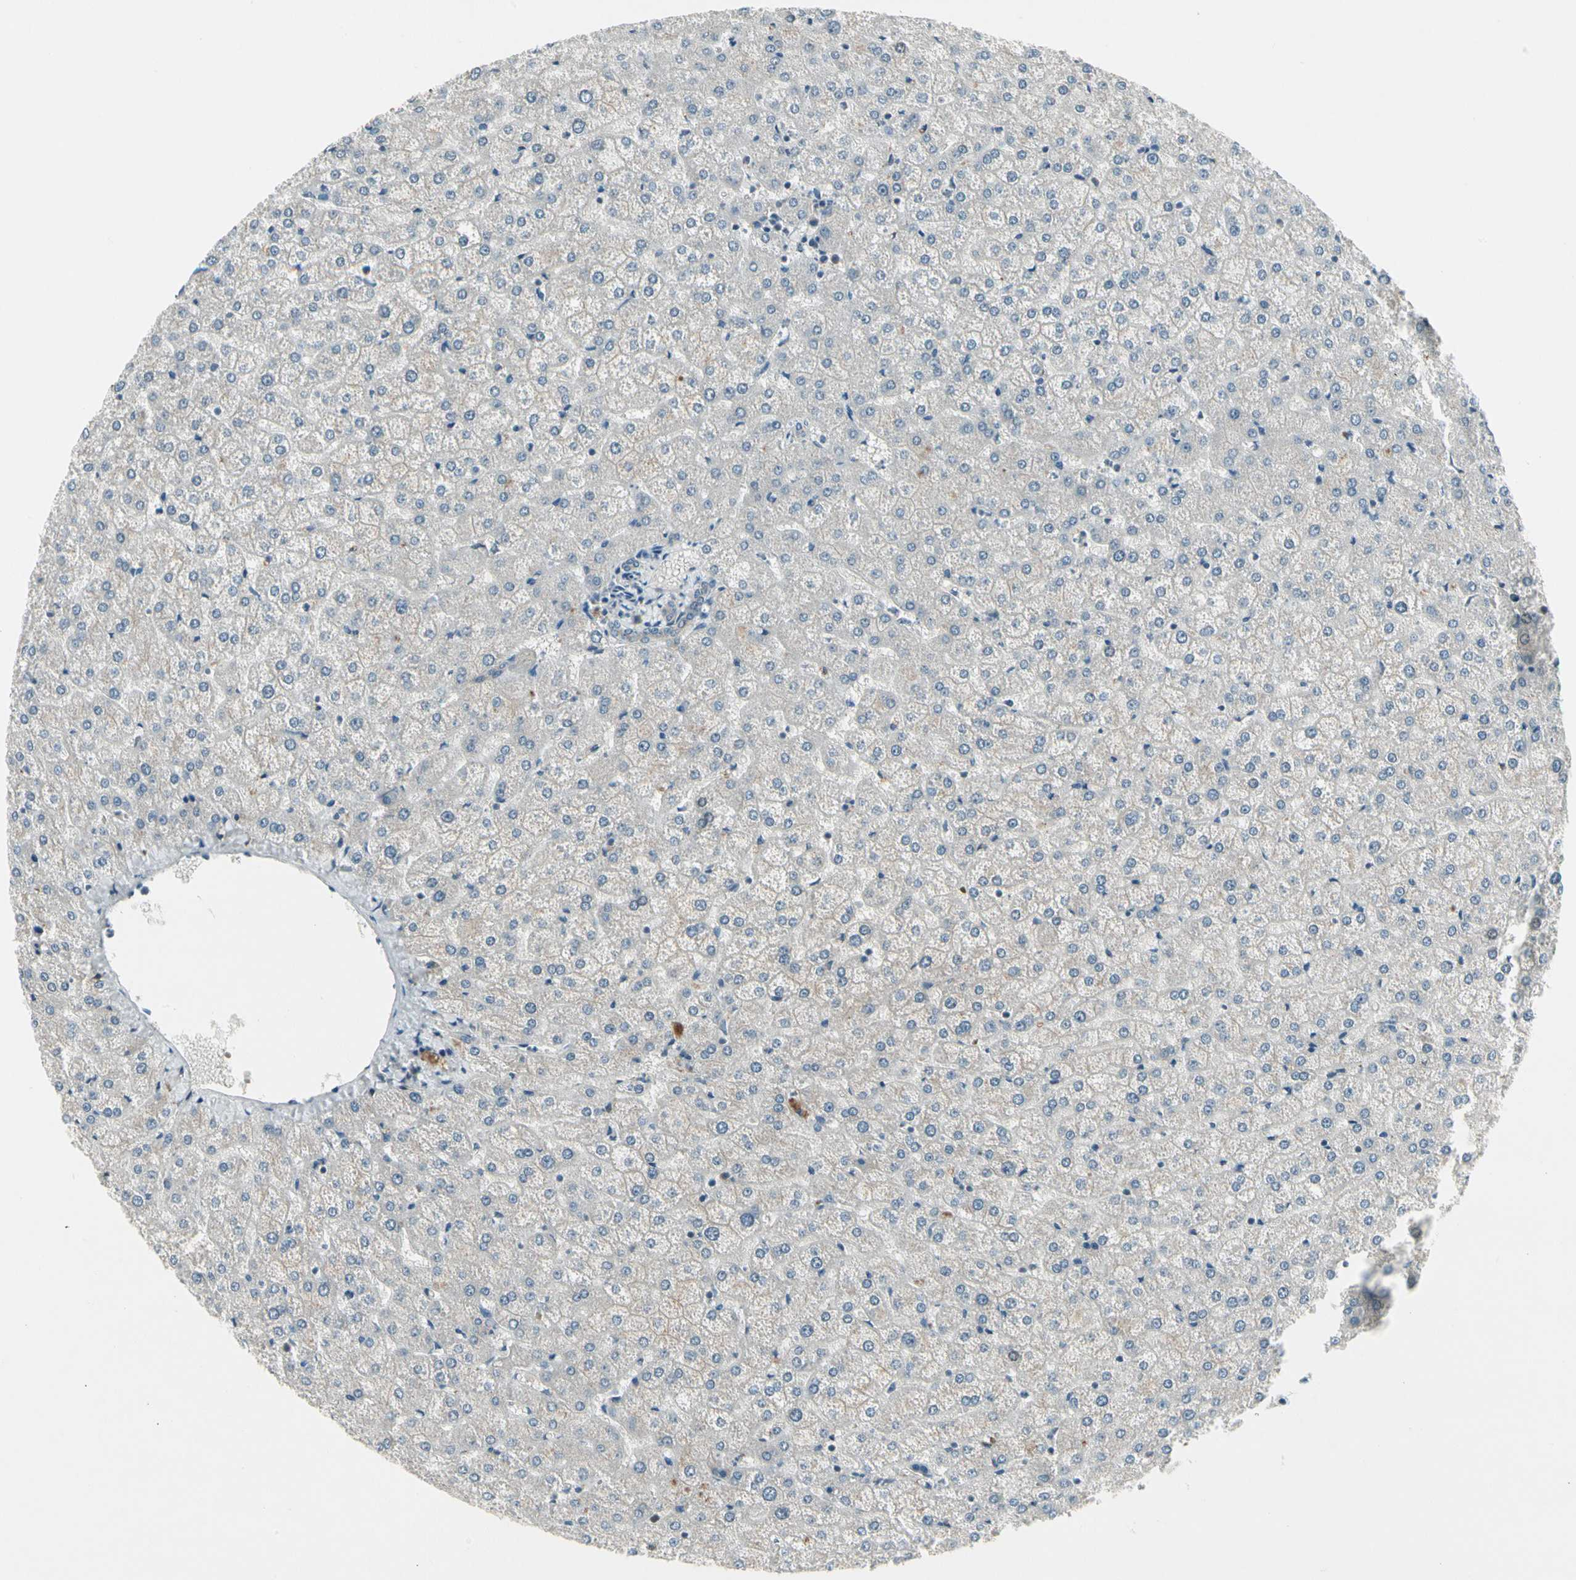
{"staining": {"intensity": "weak", "quantity": "25%-75%", "location": "cytoplasmic/membranous"}, "tissue": "liver", "cell_type": "Cholangiocytes", "image_type": "normal", "snomed": [{"axis": "morphology", "description": "Normal tissue, NOS"}, {"axis": "topography", "description": "Liver"}], "caption": "Brown immunohistochemical staining in unremarkable liver shows weak cytoplasmic/membranous expression in about 25%-75% of cholangiocytes.", "gene": "PANK2", "patient": {"sex": "female", "age": 32}}